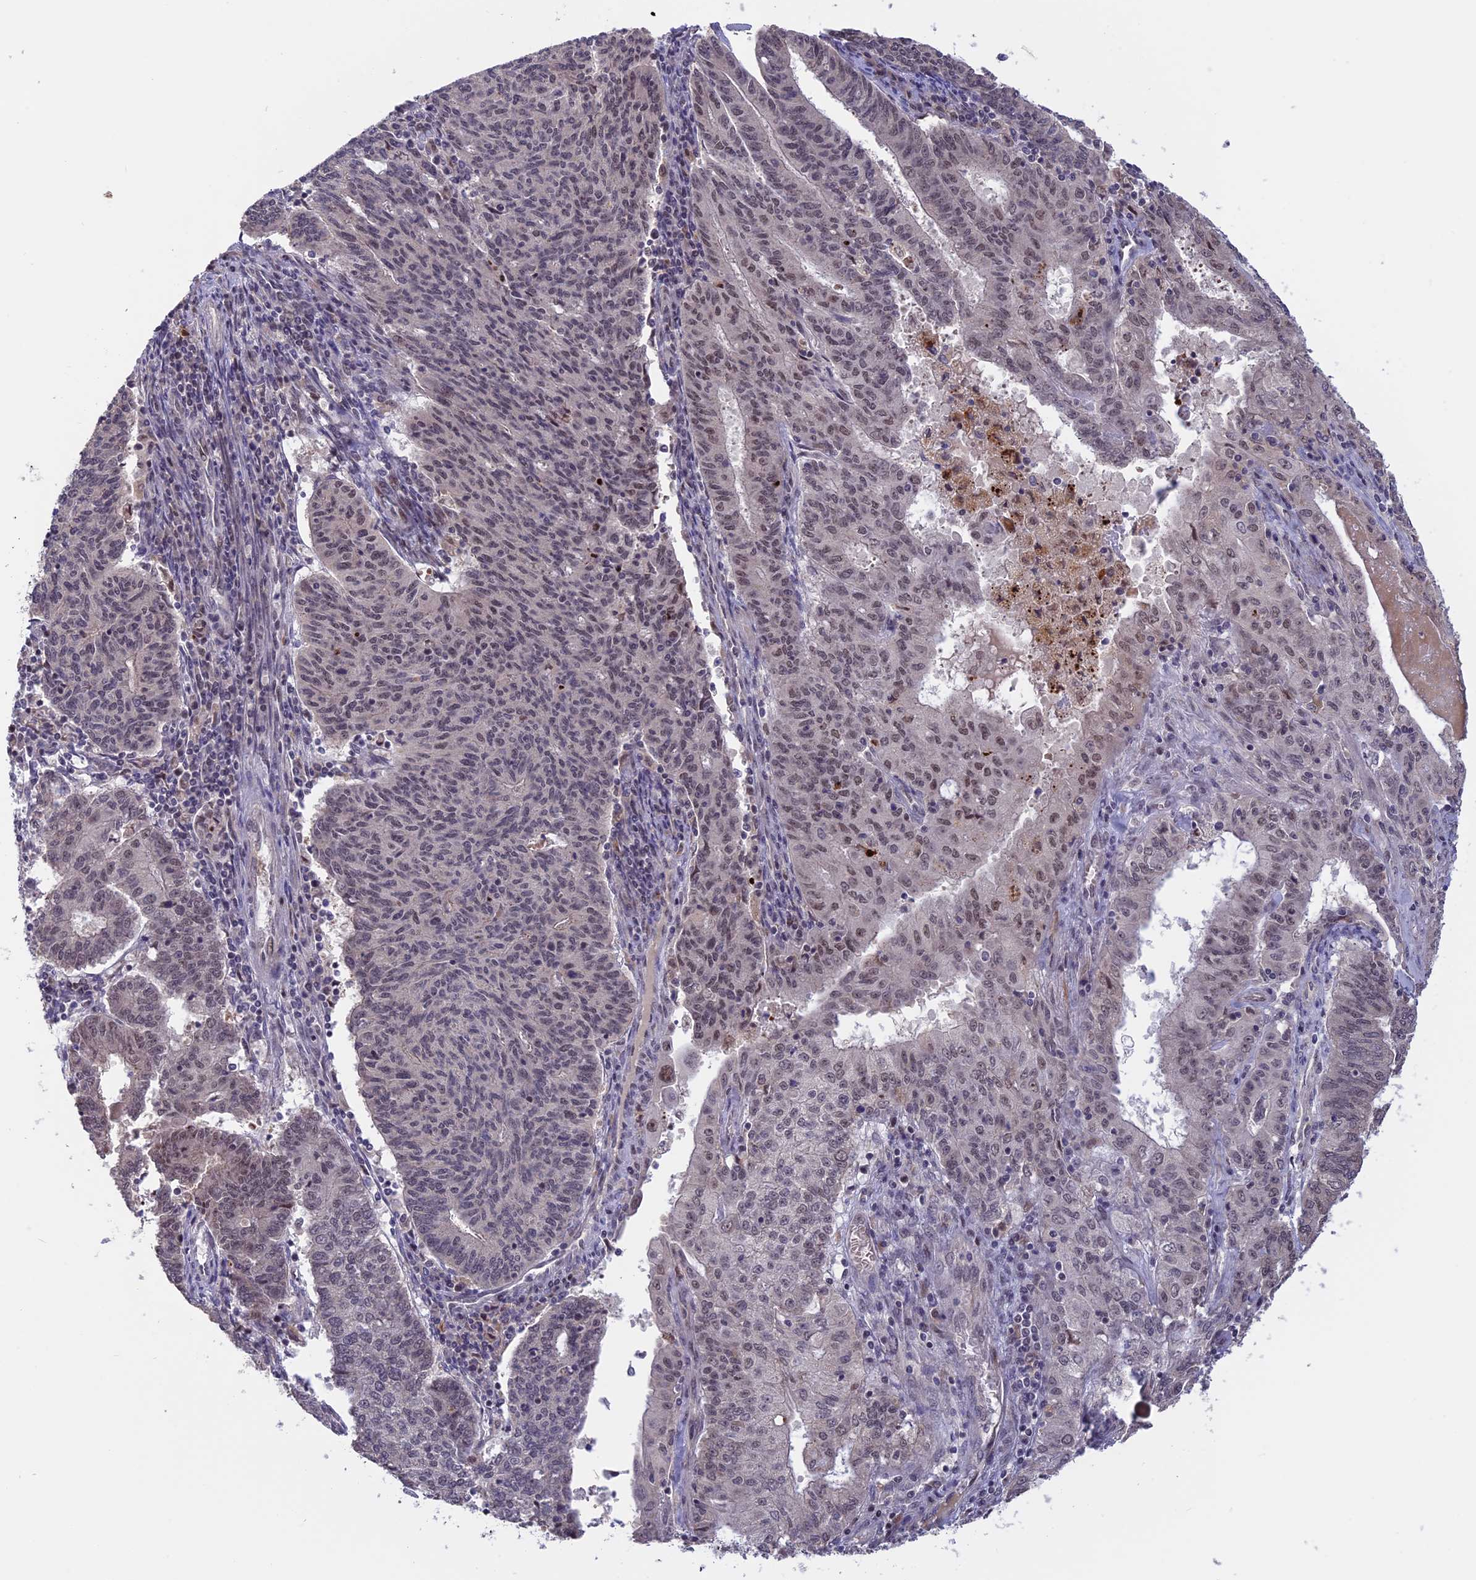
{"staining": {"intensity": "weak", "quantity": "25%-75%", "location": "nuclear"}, "tissue": "endometrial cancer", "cell_type": "Tumor cells", "image_type": "cancer", "snomed": [{"axis": "morphology", "description": "Adenocarcinoma, NOS"}, {"axis": "topography", "description": "Endometrium"}], "caption": "Immunohistochemistry (IHC) image of human endometrial adenocarcinoma stained for a protein (brown), which exhibits low levels of weak nuclear positivity in approximately 25%-75% of tumor cells.", "gene": "POLR2C", "patient": {"sex": "female", "age": 59}}